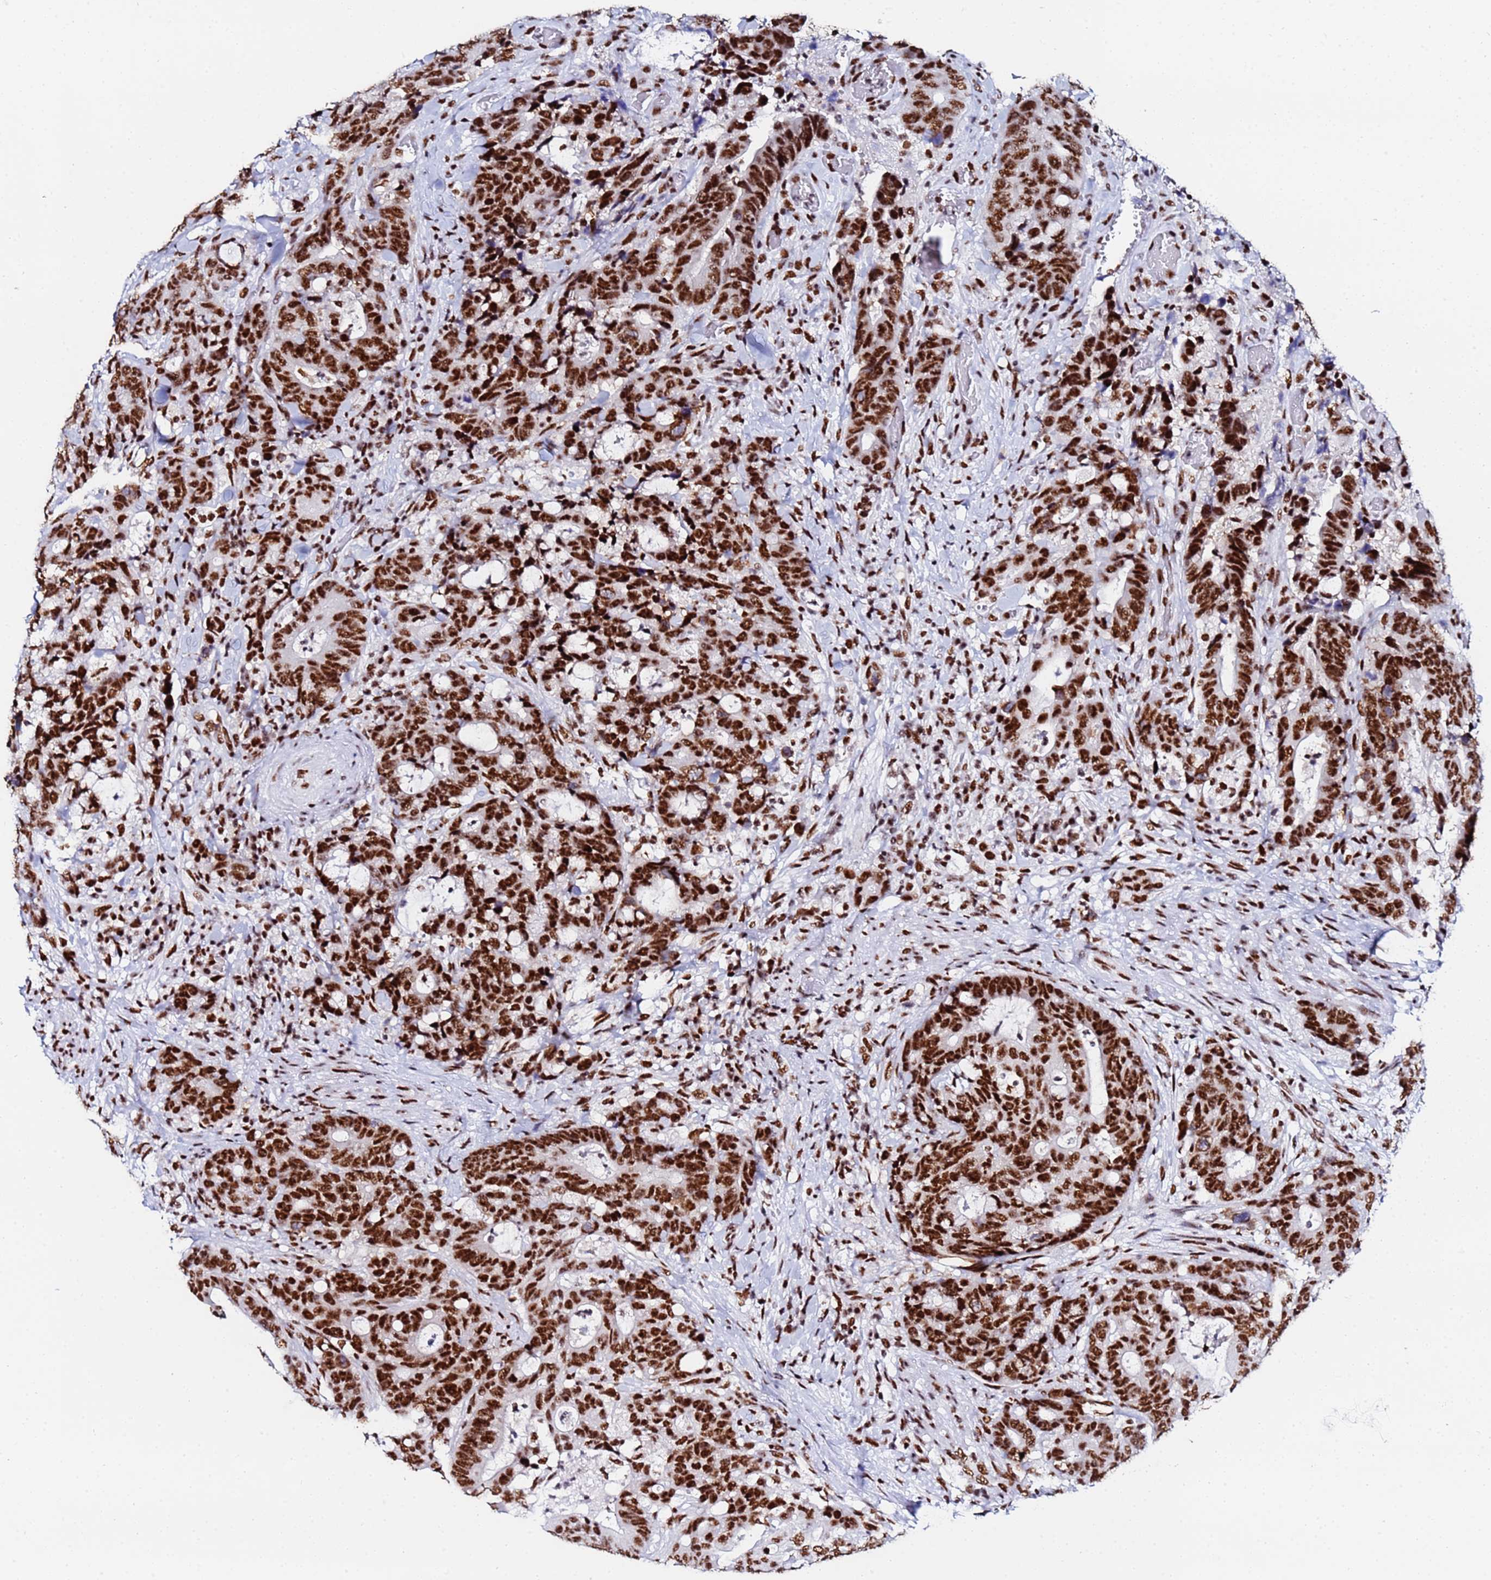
{"staining": {"intensity": "strong", "quantity": ">75%", "location": "nuclear"}, "tissue": "colorectal cancer", "cell_type": "Tumor cells", "image_type": "cancer", "snomed": [{"axis": "morphology", "description": "Adenocarcinoma, NOS"}, {"axis": "topography", "description": "Colon"}], "caption": "The micrograph exhibits immunohistochemical staining of colorectal cancer. There is strong nuclear staining is appreciated in approximately >75% of tumor cells.", "gene": "SNRPA1", "patient": {"sex": "female", "age": 82}}